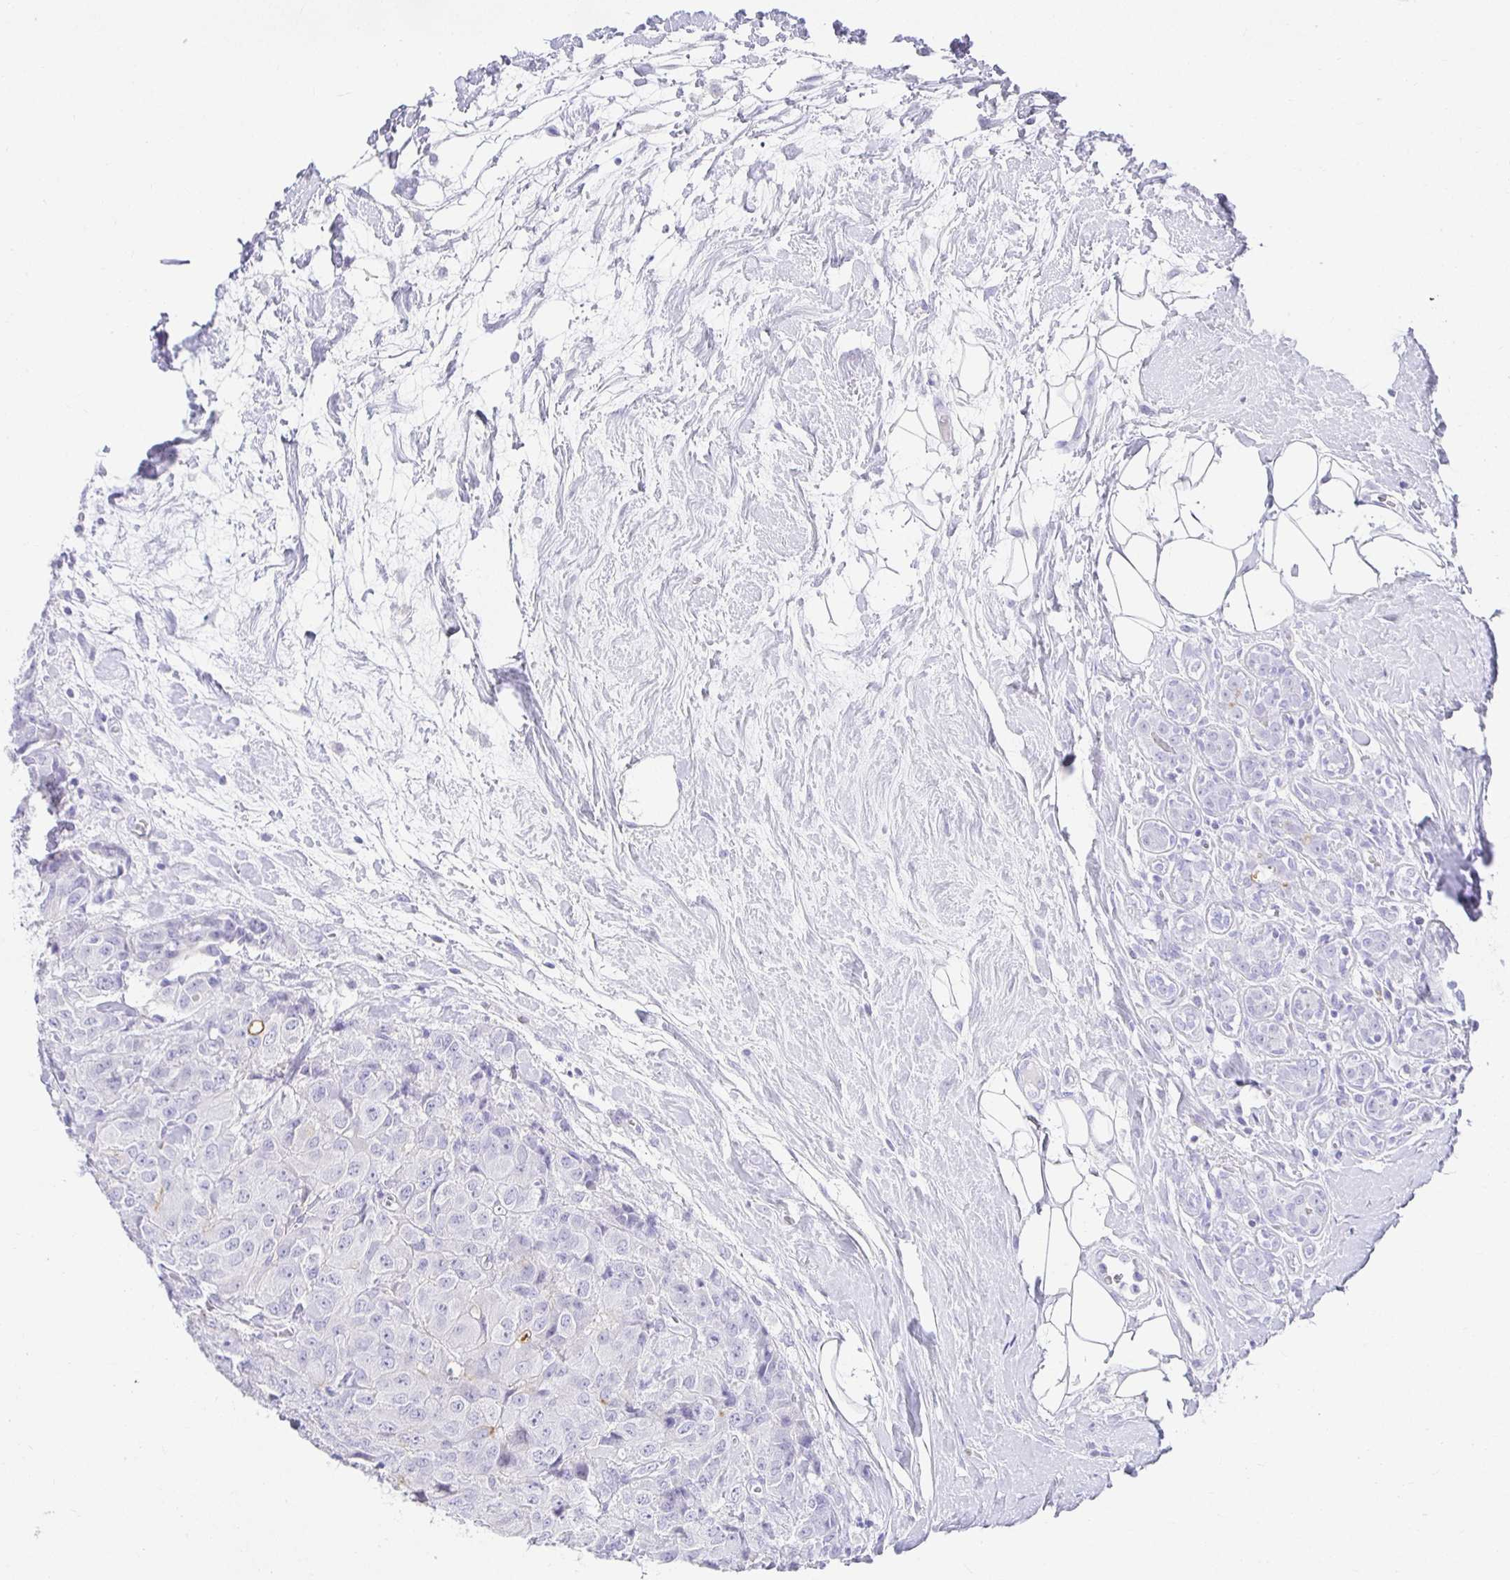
{"staining": {"intensity": "negative", "quantity": "none", "location": "none"}, "tissue": "breast cancer", "cell_type": "Tumor cells", "image_type": "cancer", "snomed": [{"axis": "morphology", "description": "Duct carcinoma"}, {"axis": "topography", "description": "Breast"}], "caption": "This histopathology image is of breast cancer (invasive ductal carcinoma) stained with IHC to label a protein in brown with the nuclei are counter-stained blue. There is no expression in tumor cells.", "gene": "CHAT", "patient": {"sex": "female", "age": 43}}